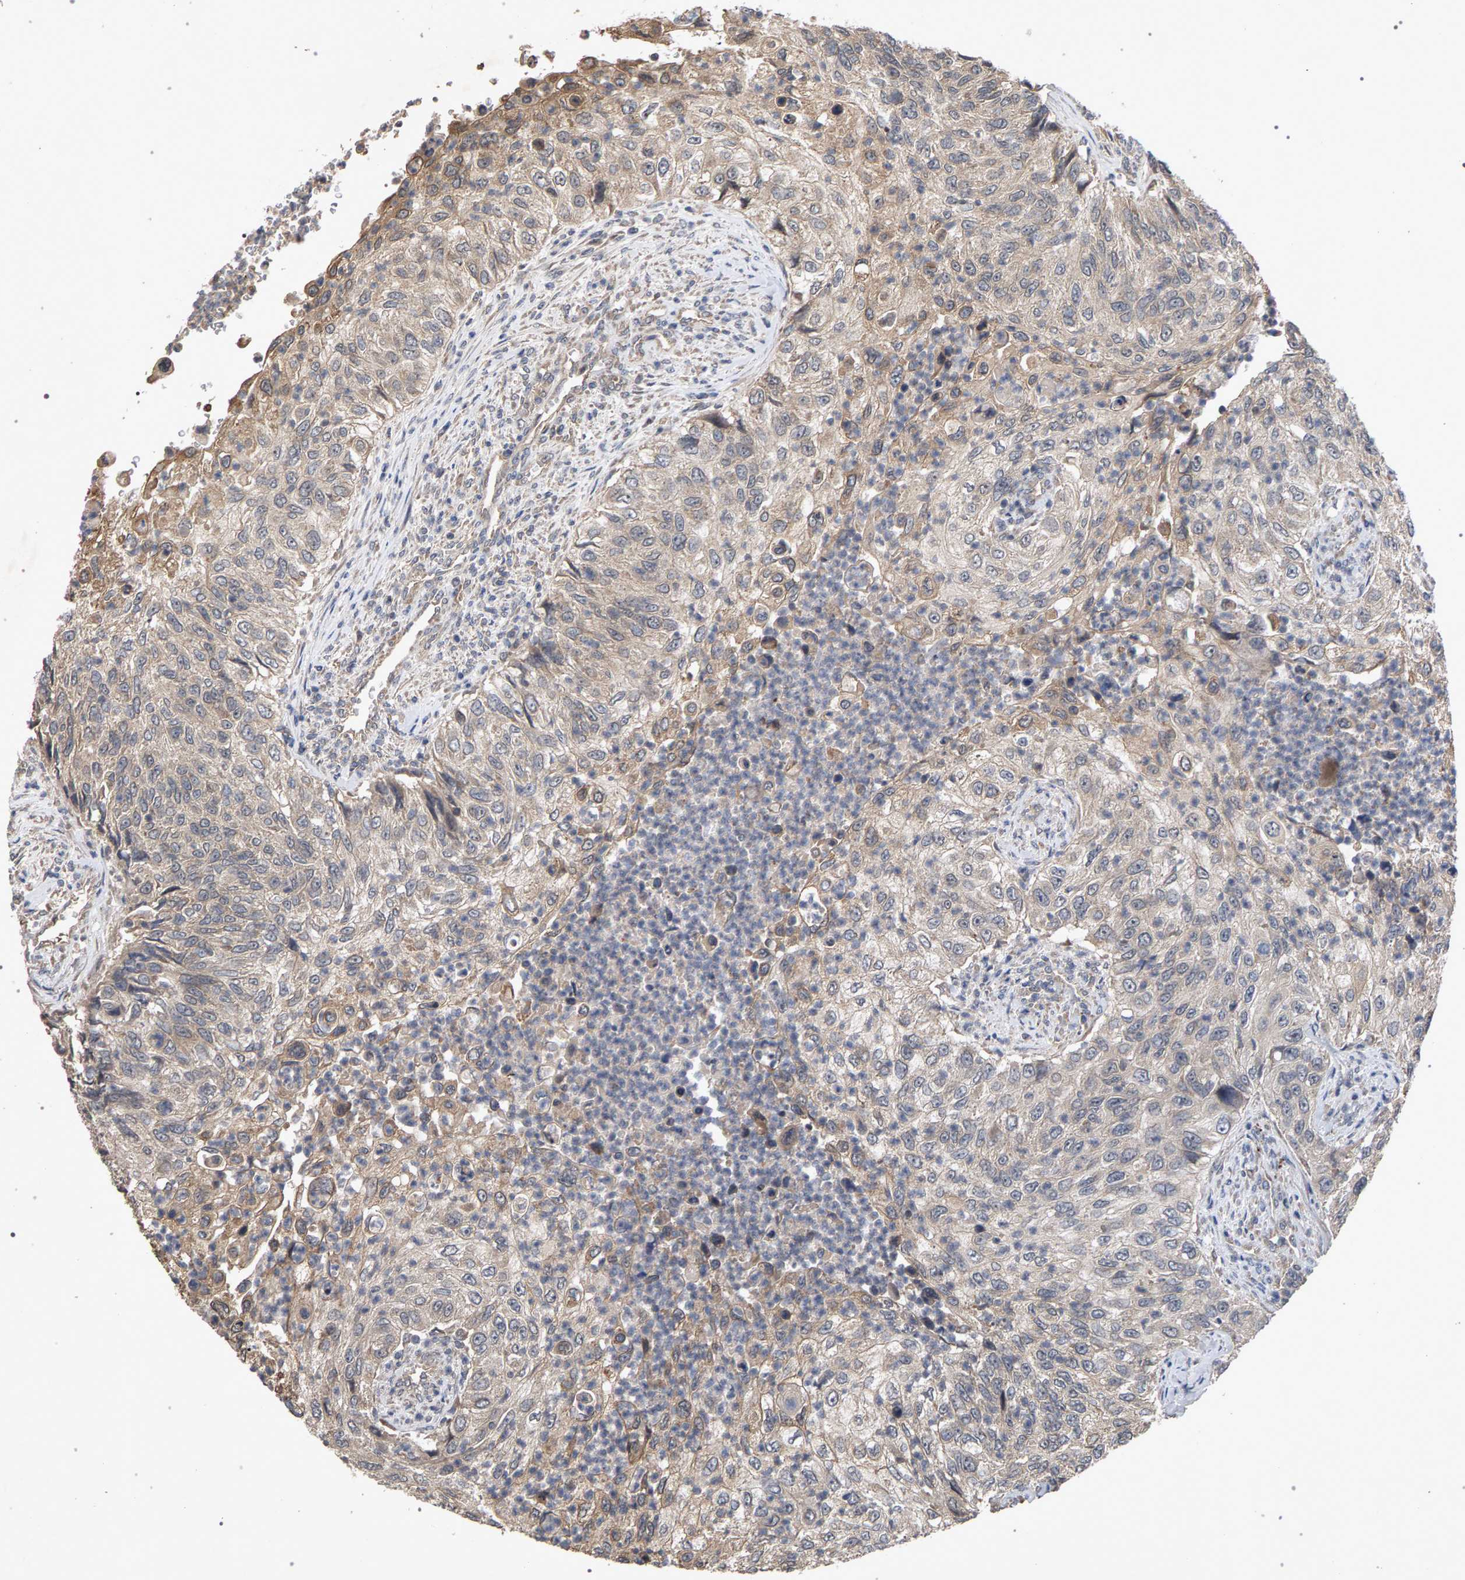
{"staining": {"intensity": "weak", "quantity": ">75%", "location": "cytoplasmic/membranous"}, "tissue": "urothelial cancer", "cell_type": "Tumor cells", "image_type": "cancer", "snomed": [{"axis": "morphology", "description": "Urothelial carcinoma, High grade"}, {"axis": "topography", "description": "Urinary bladder"}], "caption": "High-grade urothelial carcinoma stained for a protein displays weak cytoplasmic/membranous positivity in tumor cells.", "gene": "SLC4A4", "patient": {"sex": "female", "age": 60}}